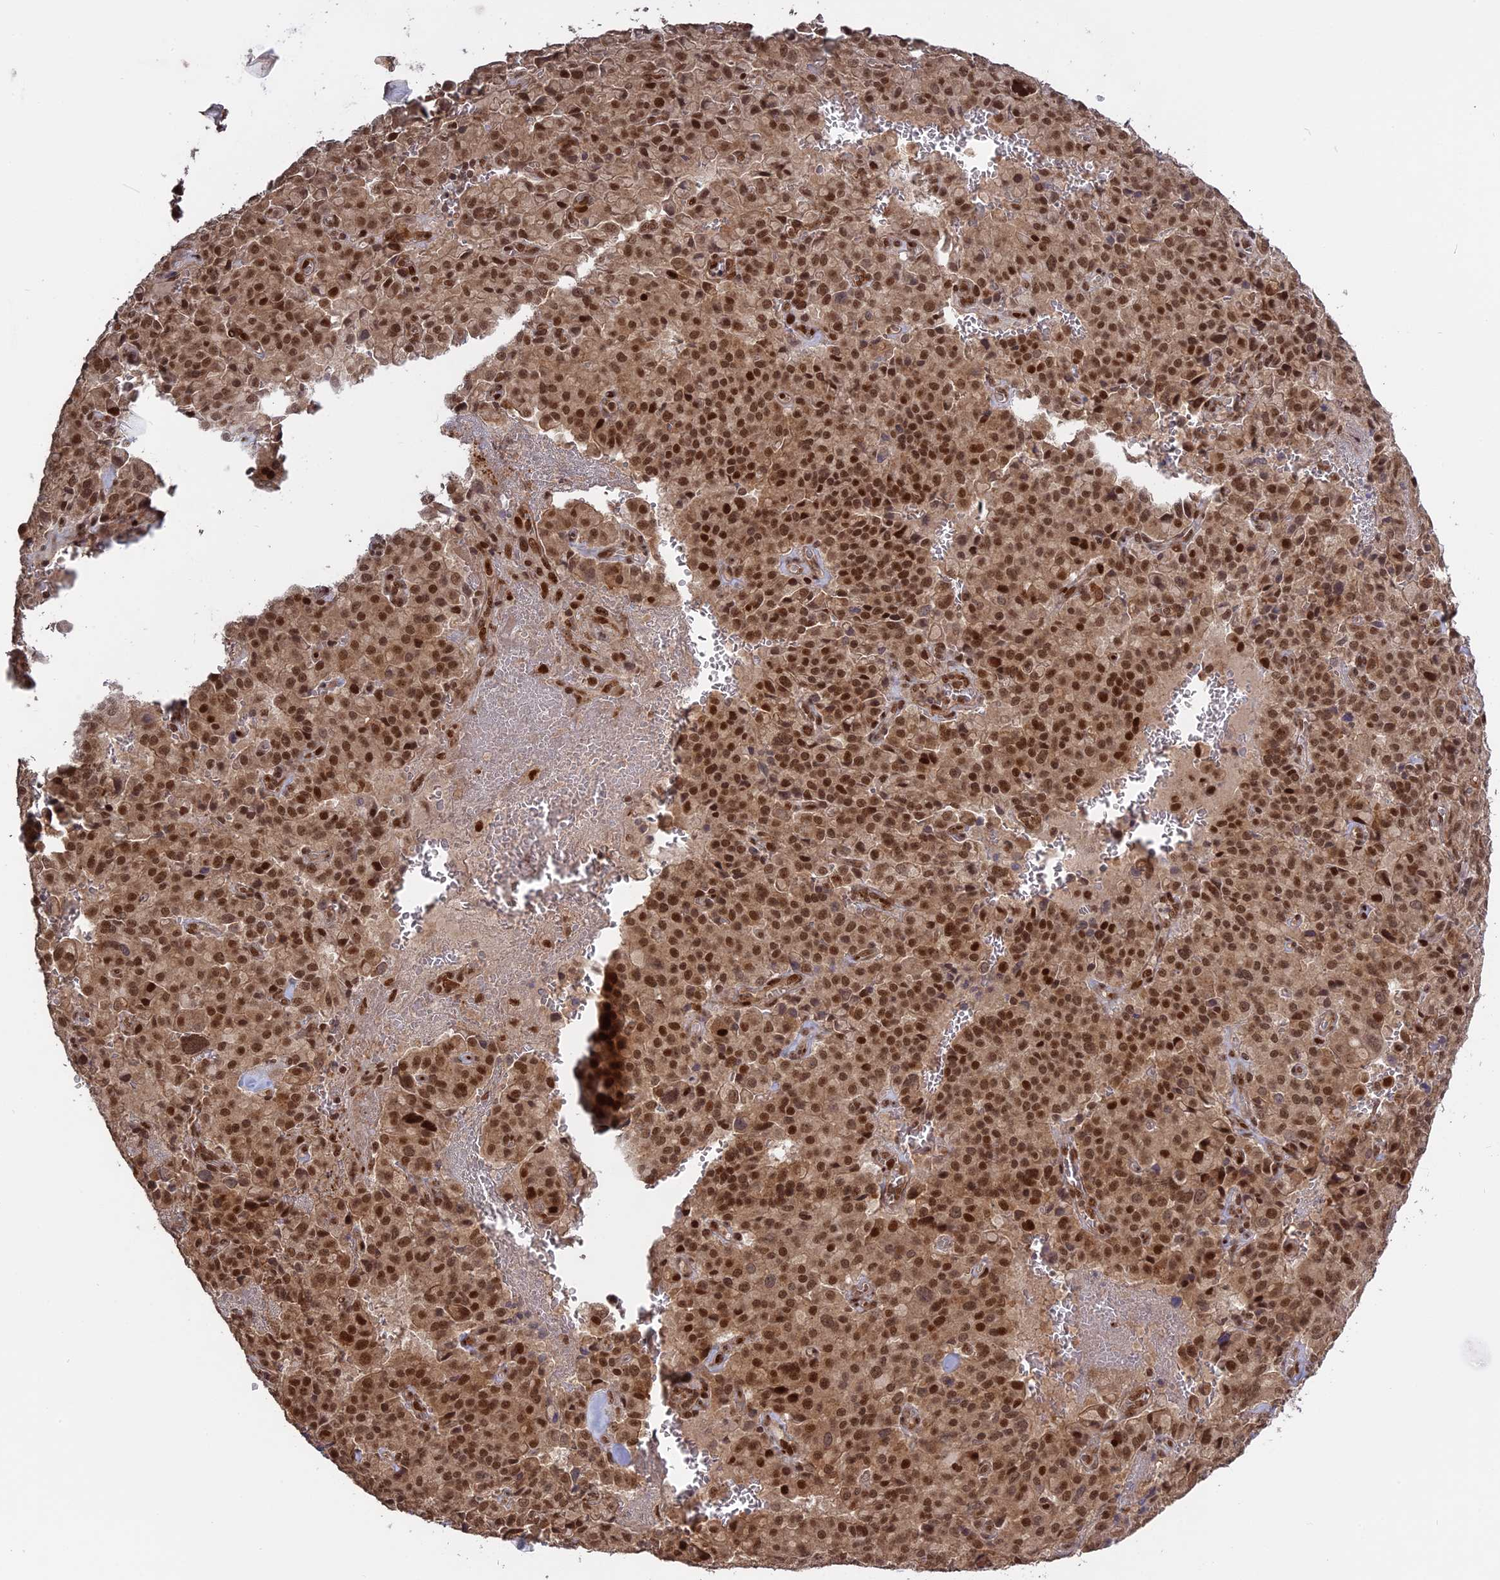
{"staining": {"intensity": "strong", "quantity": ">75%", "location": "nuclear"}, "tissue": "pancreatic cancer", "cell_type": "Tumor cells", "image_type": "cancer", "snomed": [{"axis": "morphology", "description": "Adenocarcinoma, NOS"}, {"axis": "topography", "description": "Pancreas"}], "caption": "Protein expression analysis of adenocarcinoma (pancreatic) demonstrates strong nuclear staining in approximately >75% of tumor cells.", "gene": "PKIG", "patient": {"sex": "male", "age": 65}}